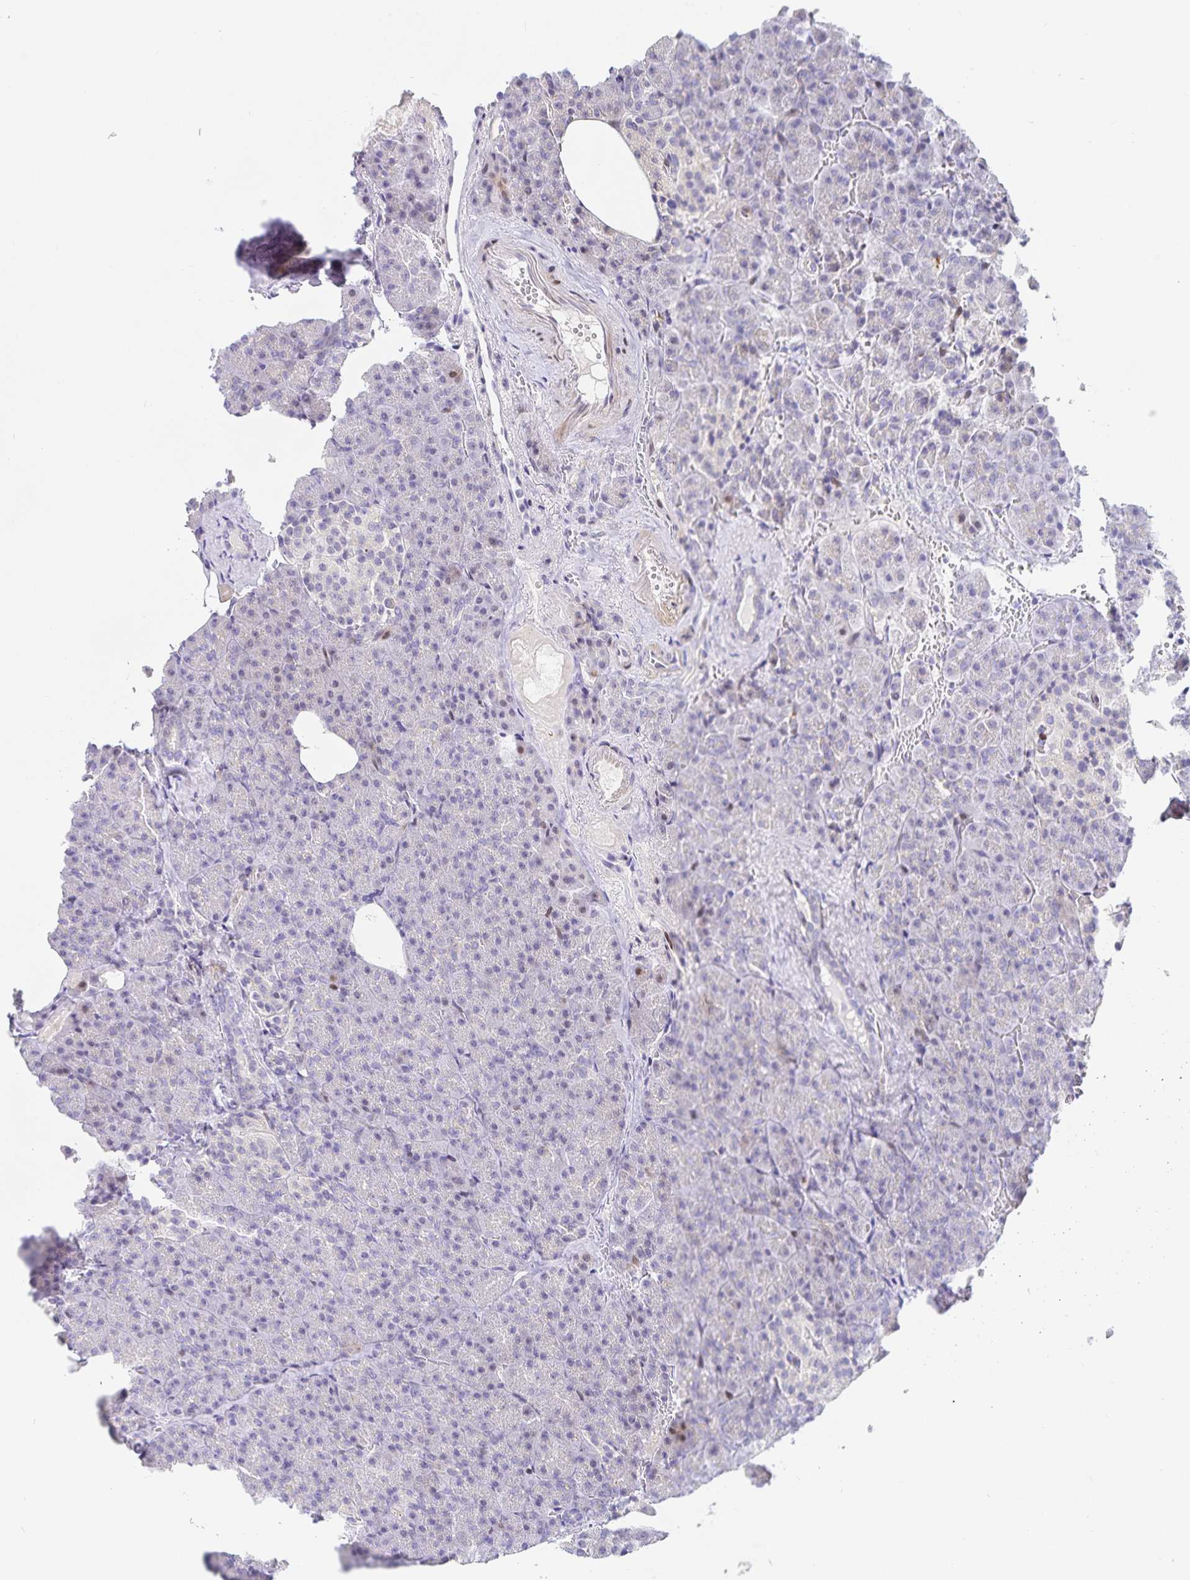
{"staining": {"intensity": "negative", "quantity": "none", "location": "none"}, "tissue": "pancreas", "cell_type": "Exocrine glandular cells", "image_type": "normal", "snomed": [{"axis": "morphology", "description": "Normal tissue, NOS"}, {"axis": "topography", "description": "Pancreas"}], "caption": "An IHC photomicrograph of benign pancreas is shown. There is no staining in exocrine glandular cells of pancreas.", "gene": "KBTBD13", "patient": {"sex": "female", "age": 74}}